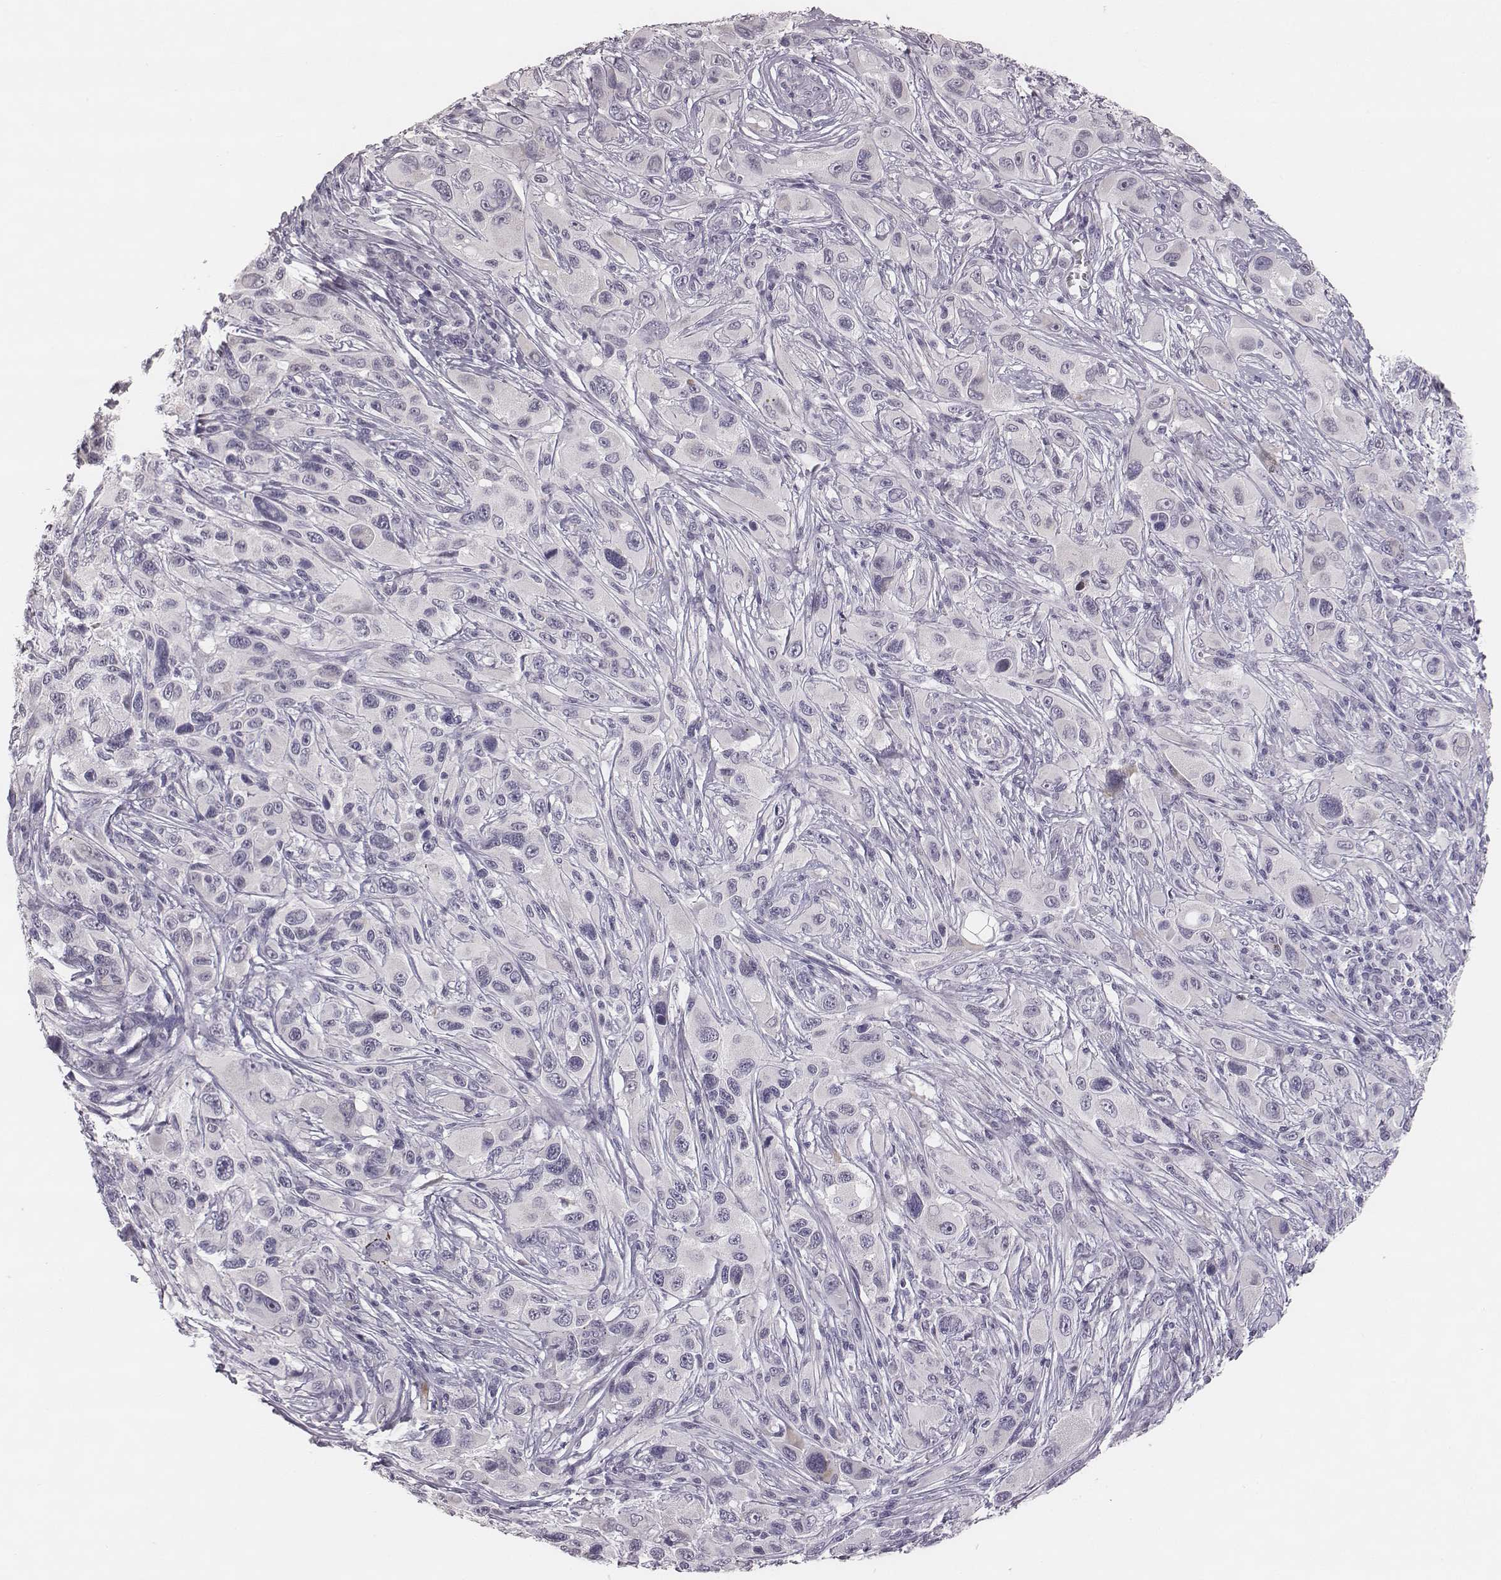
{"staining": {"intensity": "negative", "quantity": "none", "location": "none"}, "tissue": "melanoma", "cell_type": "Tumor cells", "image_type": "cancer", "snomed": [{"axis": "morphology", "description": "Malignant melanoma, NOS"}, {"axis": "topography", "description": "Skin"}], "caption": "This is an immunohistochemistry (IHC) histopathology image of melanoma. There is no expression in tumor cells.", "gene": "KCNJ12", "patient": {"sex": "male", "age": 53}}